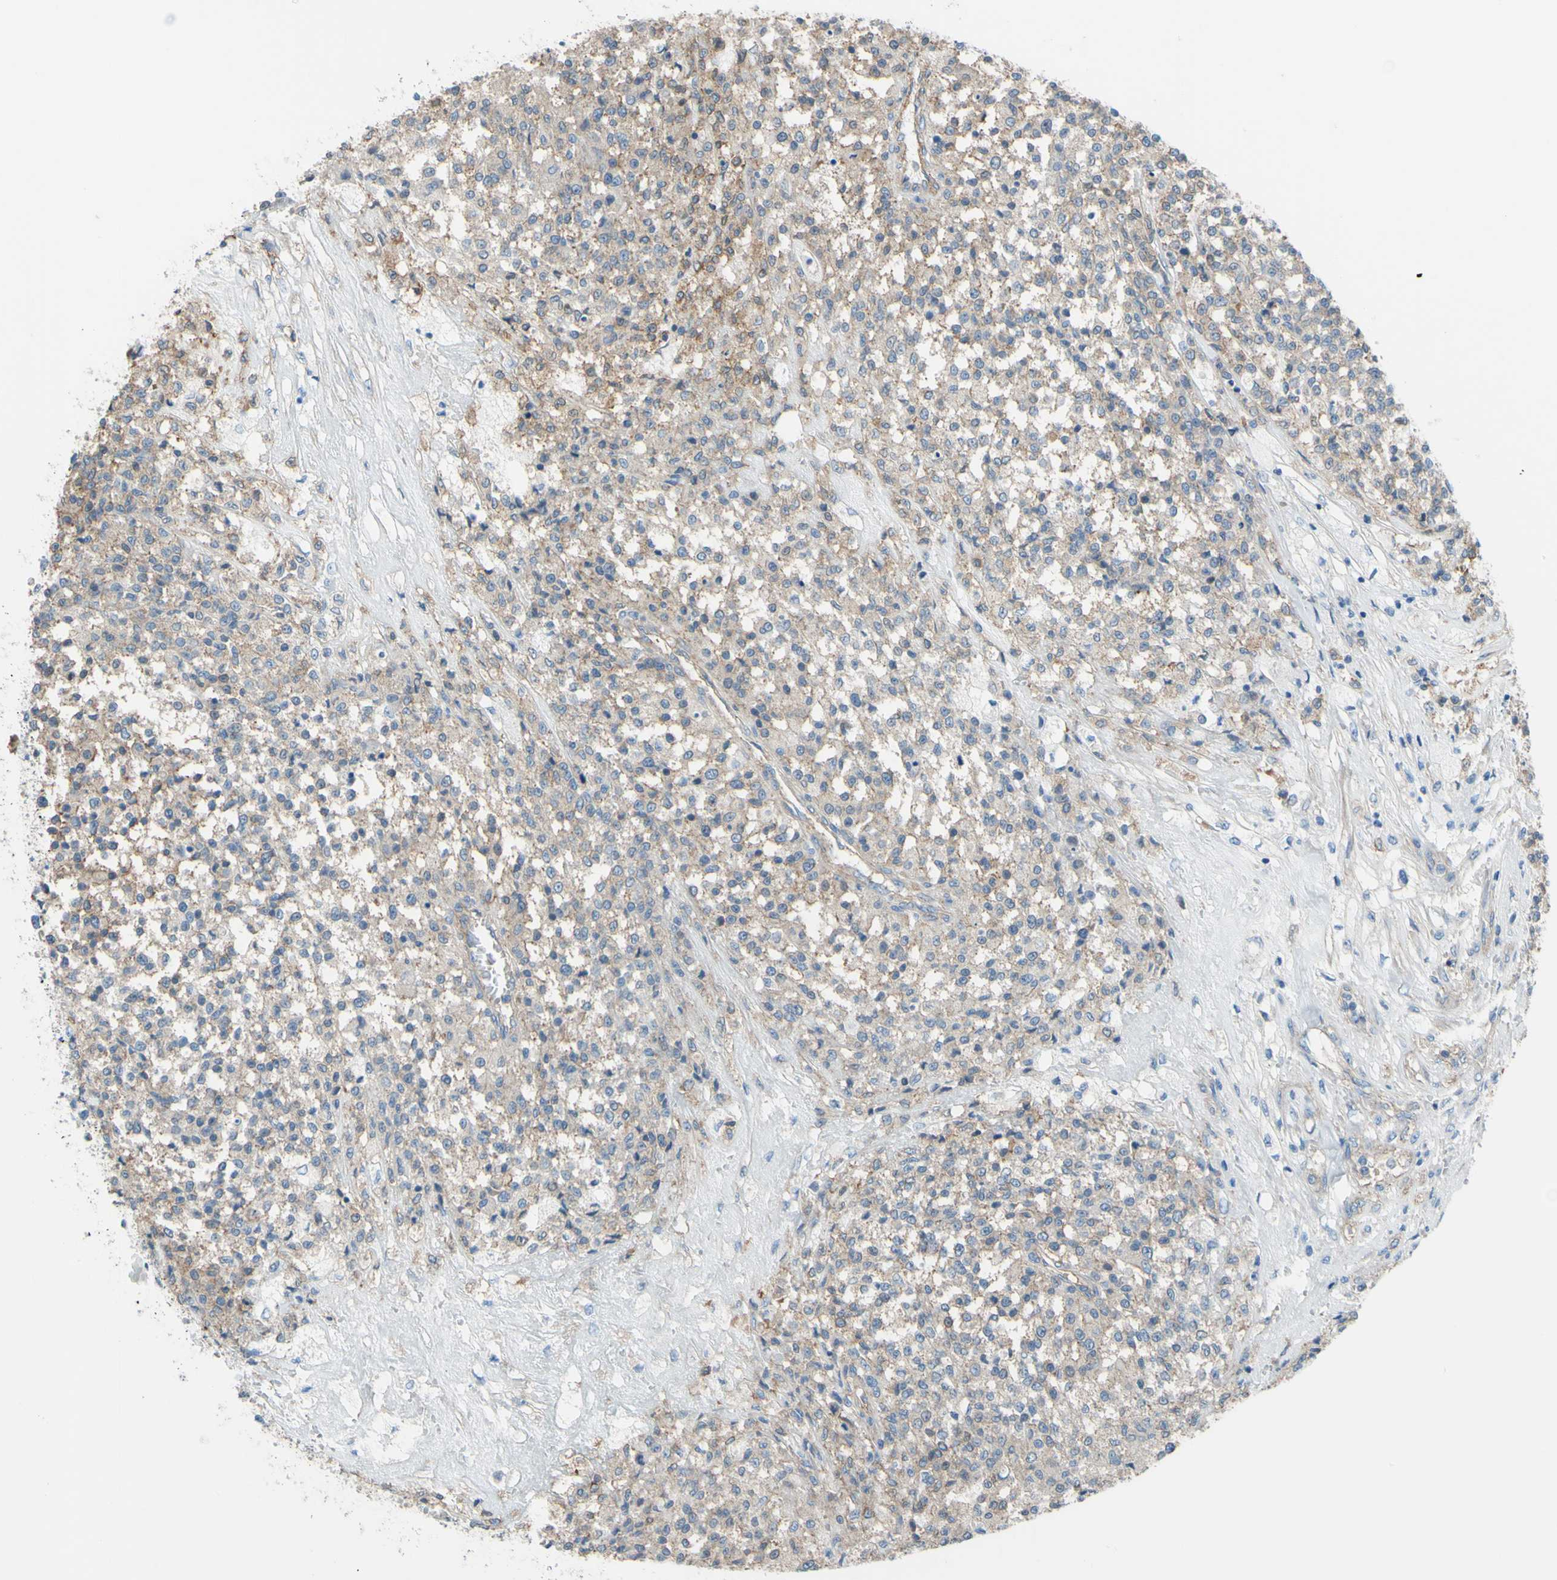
{"staining": {"intensity": "weak", "quantity": ">75%", "location": "cytoplasmic/membranous"}, "tissue": "testis cancer", "cell_type": "Tumor cells", "image_type": "cancer", "snomed": [{"axis": "morphology", "description": "Seminoma, NOS"}, {"axis": "topography", "description": "Testis"}], "caption": "Immunohistochemistry (IHC) (DAB) staining of testis cancer (seminoma) displays weak cytoplasmic/membranous protein staining in approximately >75% of tumor cells.", "gene": "ADD1", "patient": {"sex": "male", "age": 59}}